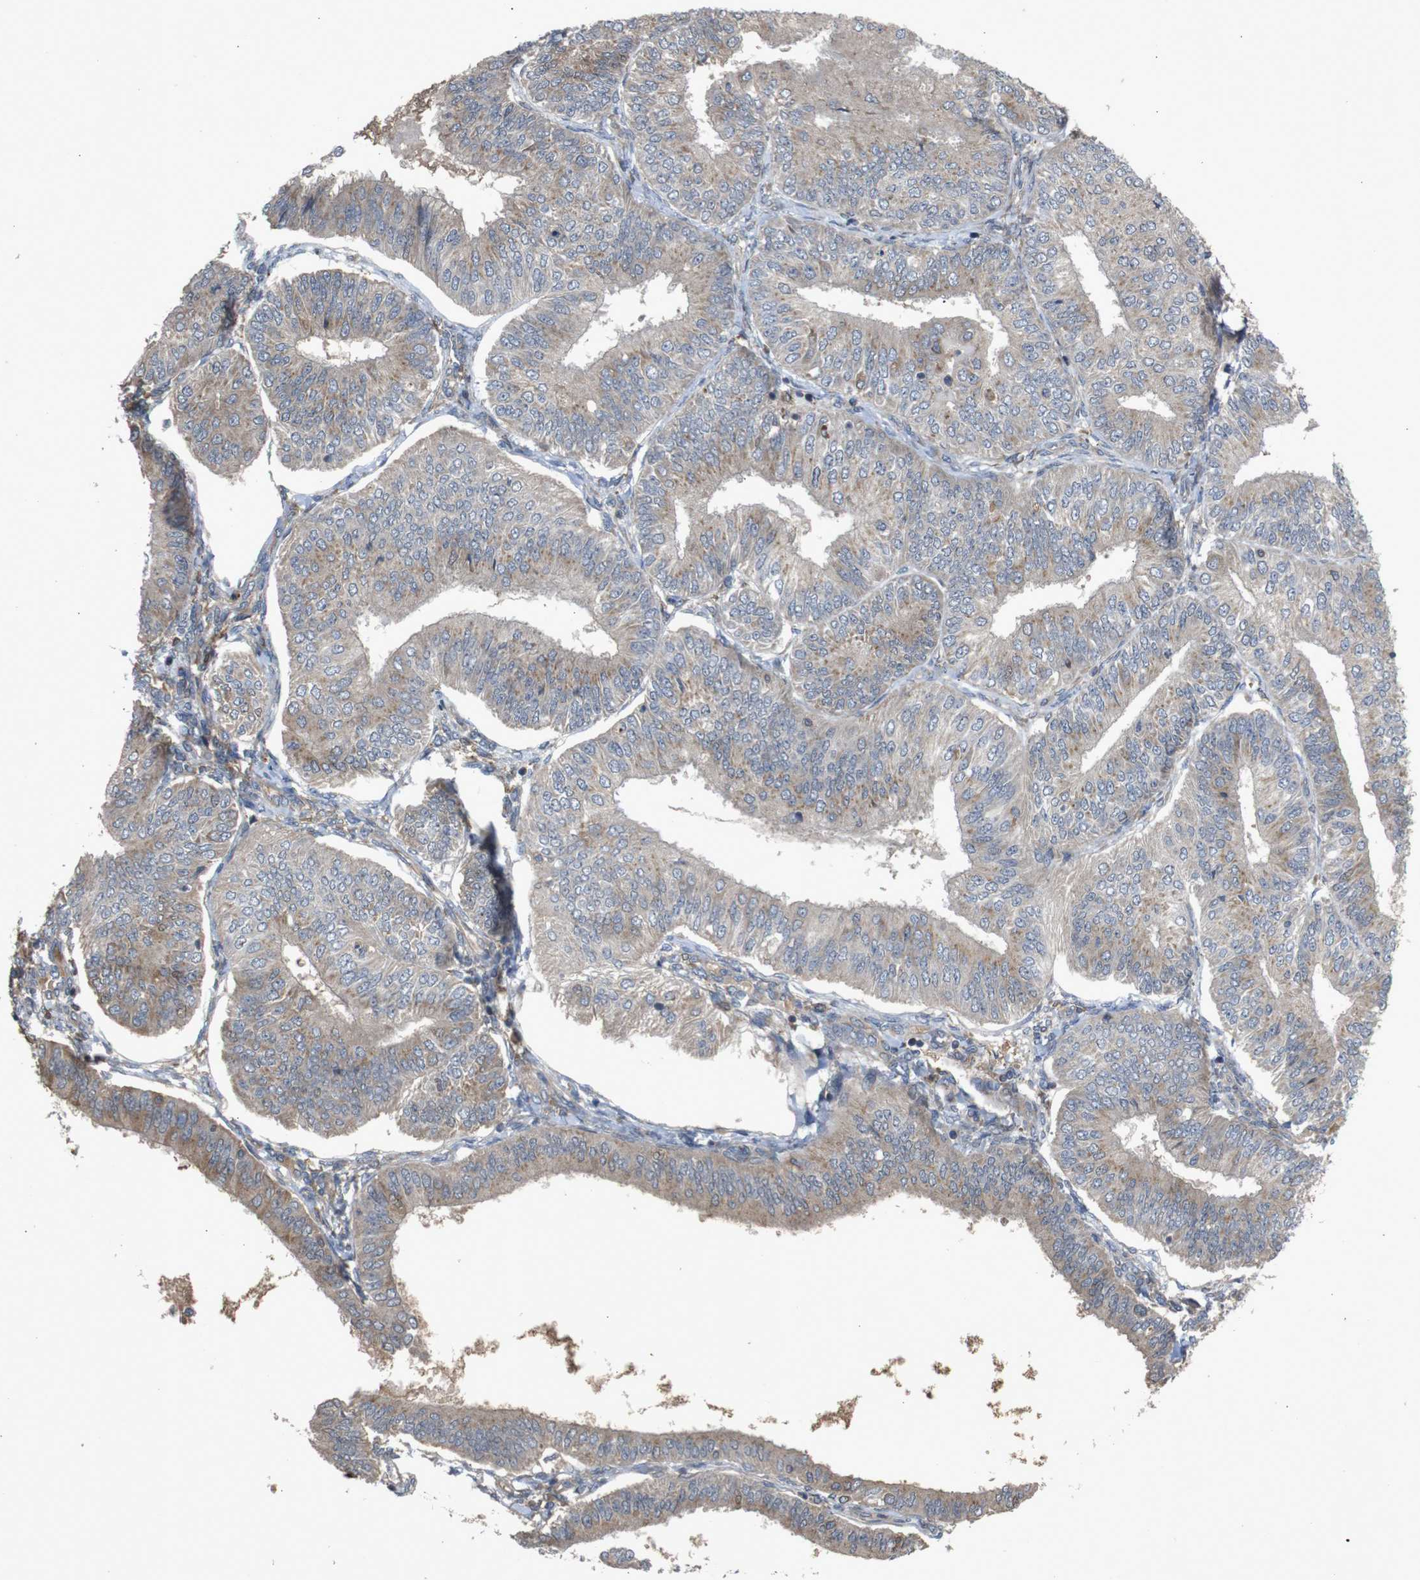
{"staining": {"intensity": "weak", "quantity": "25%-75%", "location": "cytoplasmic/membranous"}, "tissue": "endometrial cancer", "cell_type": "Tumor cells", "image_type": "cancer", "snomed": [{"axis": "morphology", "description": "Adenocarcinoma, NOS"}, {"axis": "topography", "description": "Endometrium"}], "caption": "Weak cytoplasmic/membranous staining is seen in approximately 25%-75% of tumor cells in adenocarcinoma (endometrial).", "gene": "PTPN1", "patient": {"sex": "female", "age": 58}}